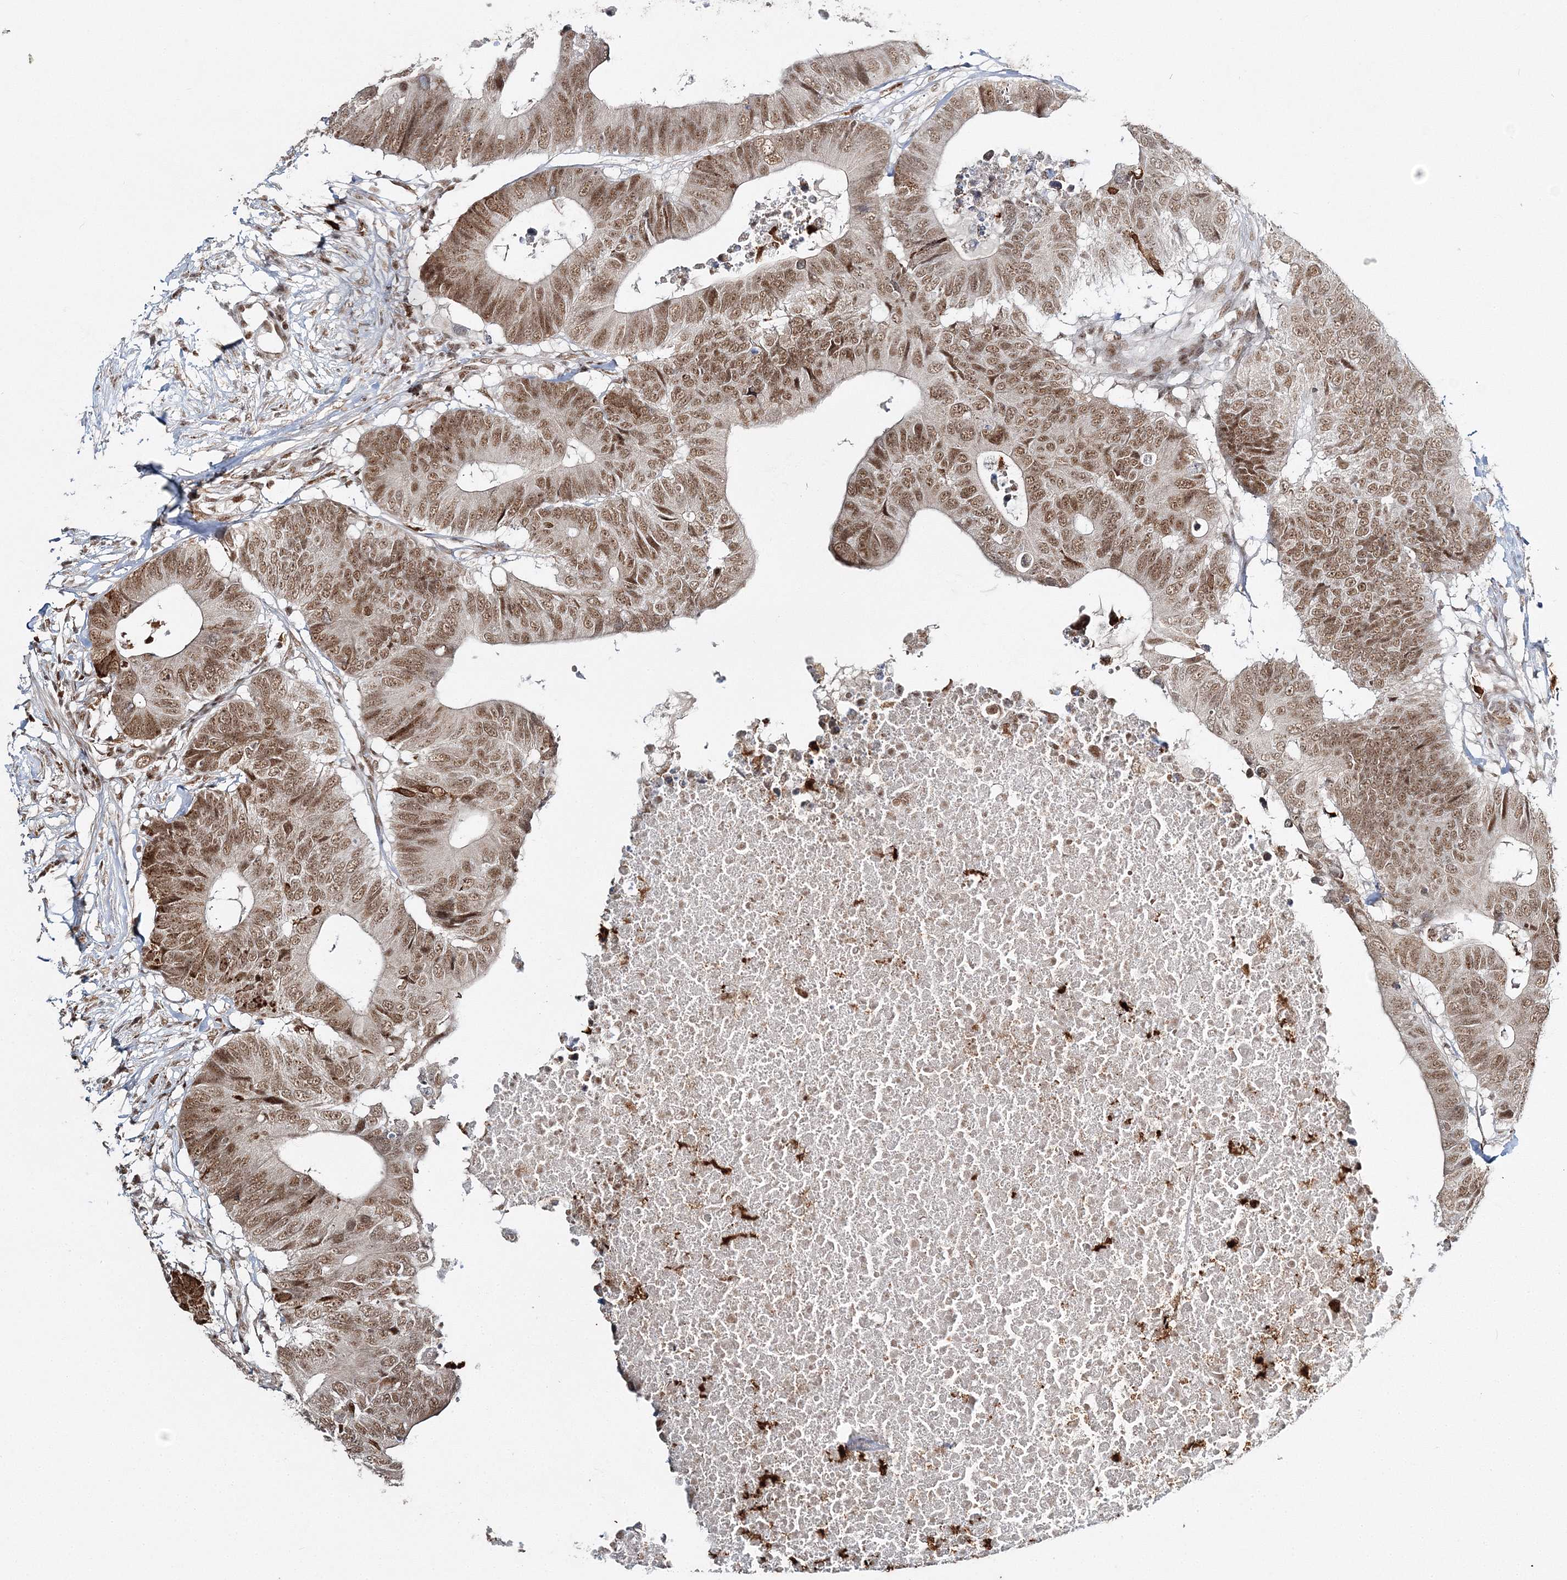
{"staining": {"intensity": "moderate", "quantity": ">75%", "location": "nuclear"}, "tissue": "colorectal cancer", "cell_type": "Tumor cells", "image_type": "cancer", "snomed": [{"axis": "morphology", "description": "Adenocarcinoma, NOS"}, {"axis": "topography", "description": "Colon"}], "caption": "DAB (3,3'-diaminobenzidine) immunohistochemical staining of human colorectal adenocarcinoma demonstrates moderate nuclear protein staining in approximately >75% of tumor cells.", "gene": "QRICH1", "patient": {"sex": "male", "age": 71}}